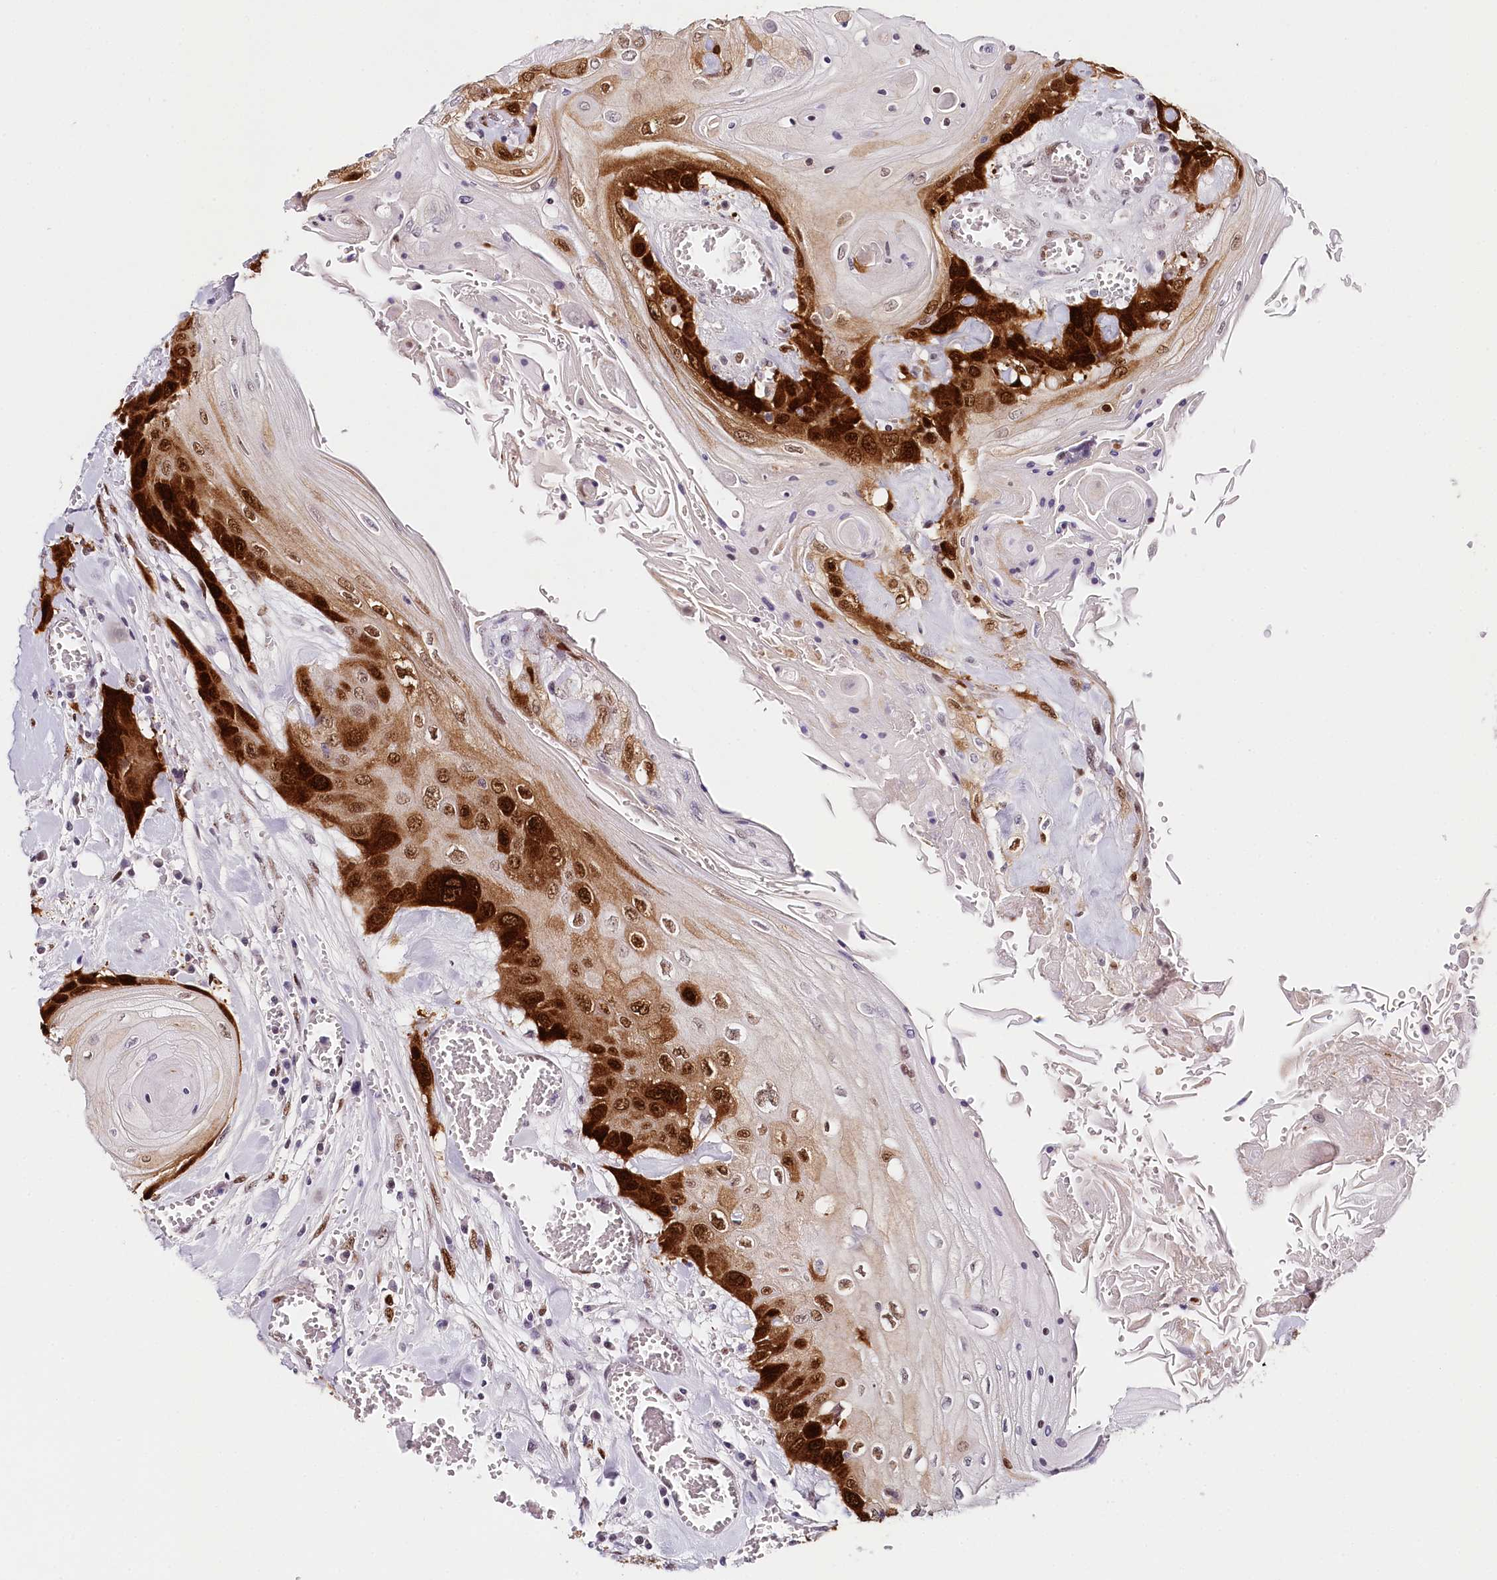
{"staining": {"intensity": "strong", "quantity": ">75%", "location": "nuclear"}, "tissue": "head and neck cancer", "cell_type": "Tumor cells", "image_type": "cancer", "snomed": [{"axis": "morphology", "description": "Squamous cell carcinoma, NOS"}, {"axis": "topography", "description": "Head-Neck"}], "caption": "A photomicrograph of squamous cell carcinoma (head and neck) stained for a protein exhibits strong nuclear brown staining in tumor cells.", "gene": "TP53", "patient": {"sex": "female", "age": 43}}